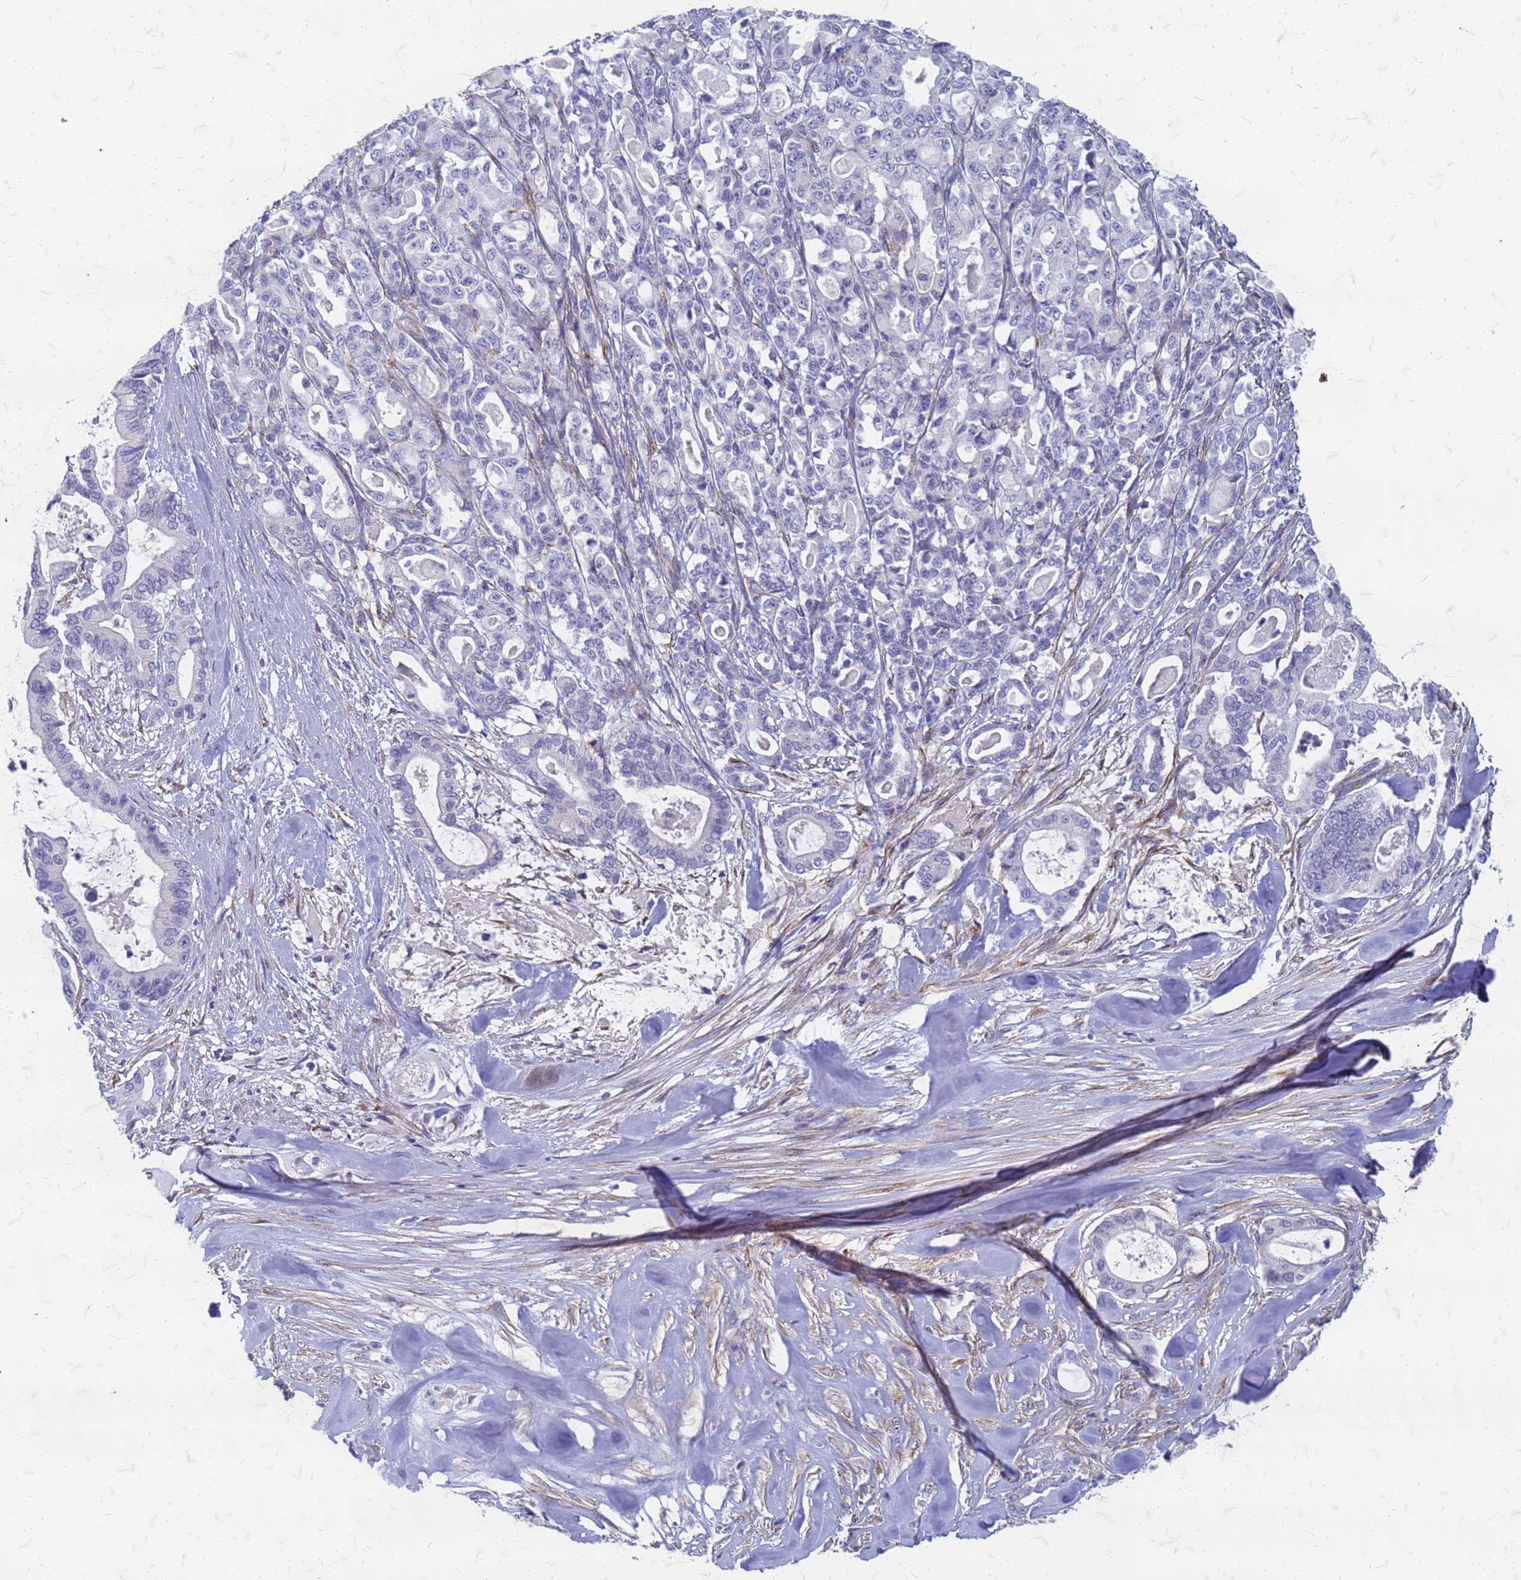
{"staining": {"intensity": "negative", "quantity": "none", "location": "none"}, "tissue": "pancreatic cancer", "cell_type": "Tumor cells", "image_type": "cancer", "snomed": [{"axis": "morphology", "description": "Adenocarcinoma, NOS"}, {"axis": "topography", "description": "Pancreas"}], "caption": "High magnification brightfield microscopy of adenocarcinoma (pancreatic) stained with DAB (3,3'-diaminobenzidine) (brown) and counterstained with hematoxylin (blue): tumor cells show no significant positivity.", "gene": "TRIM64B", "patient": {"sex": "male", "age": 63}}